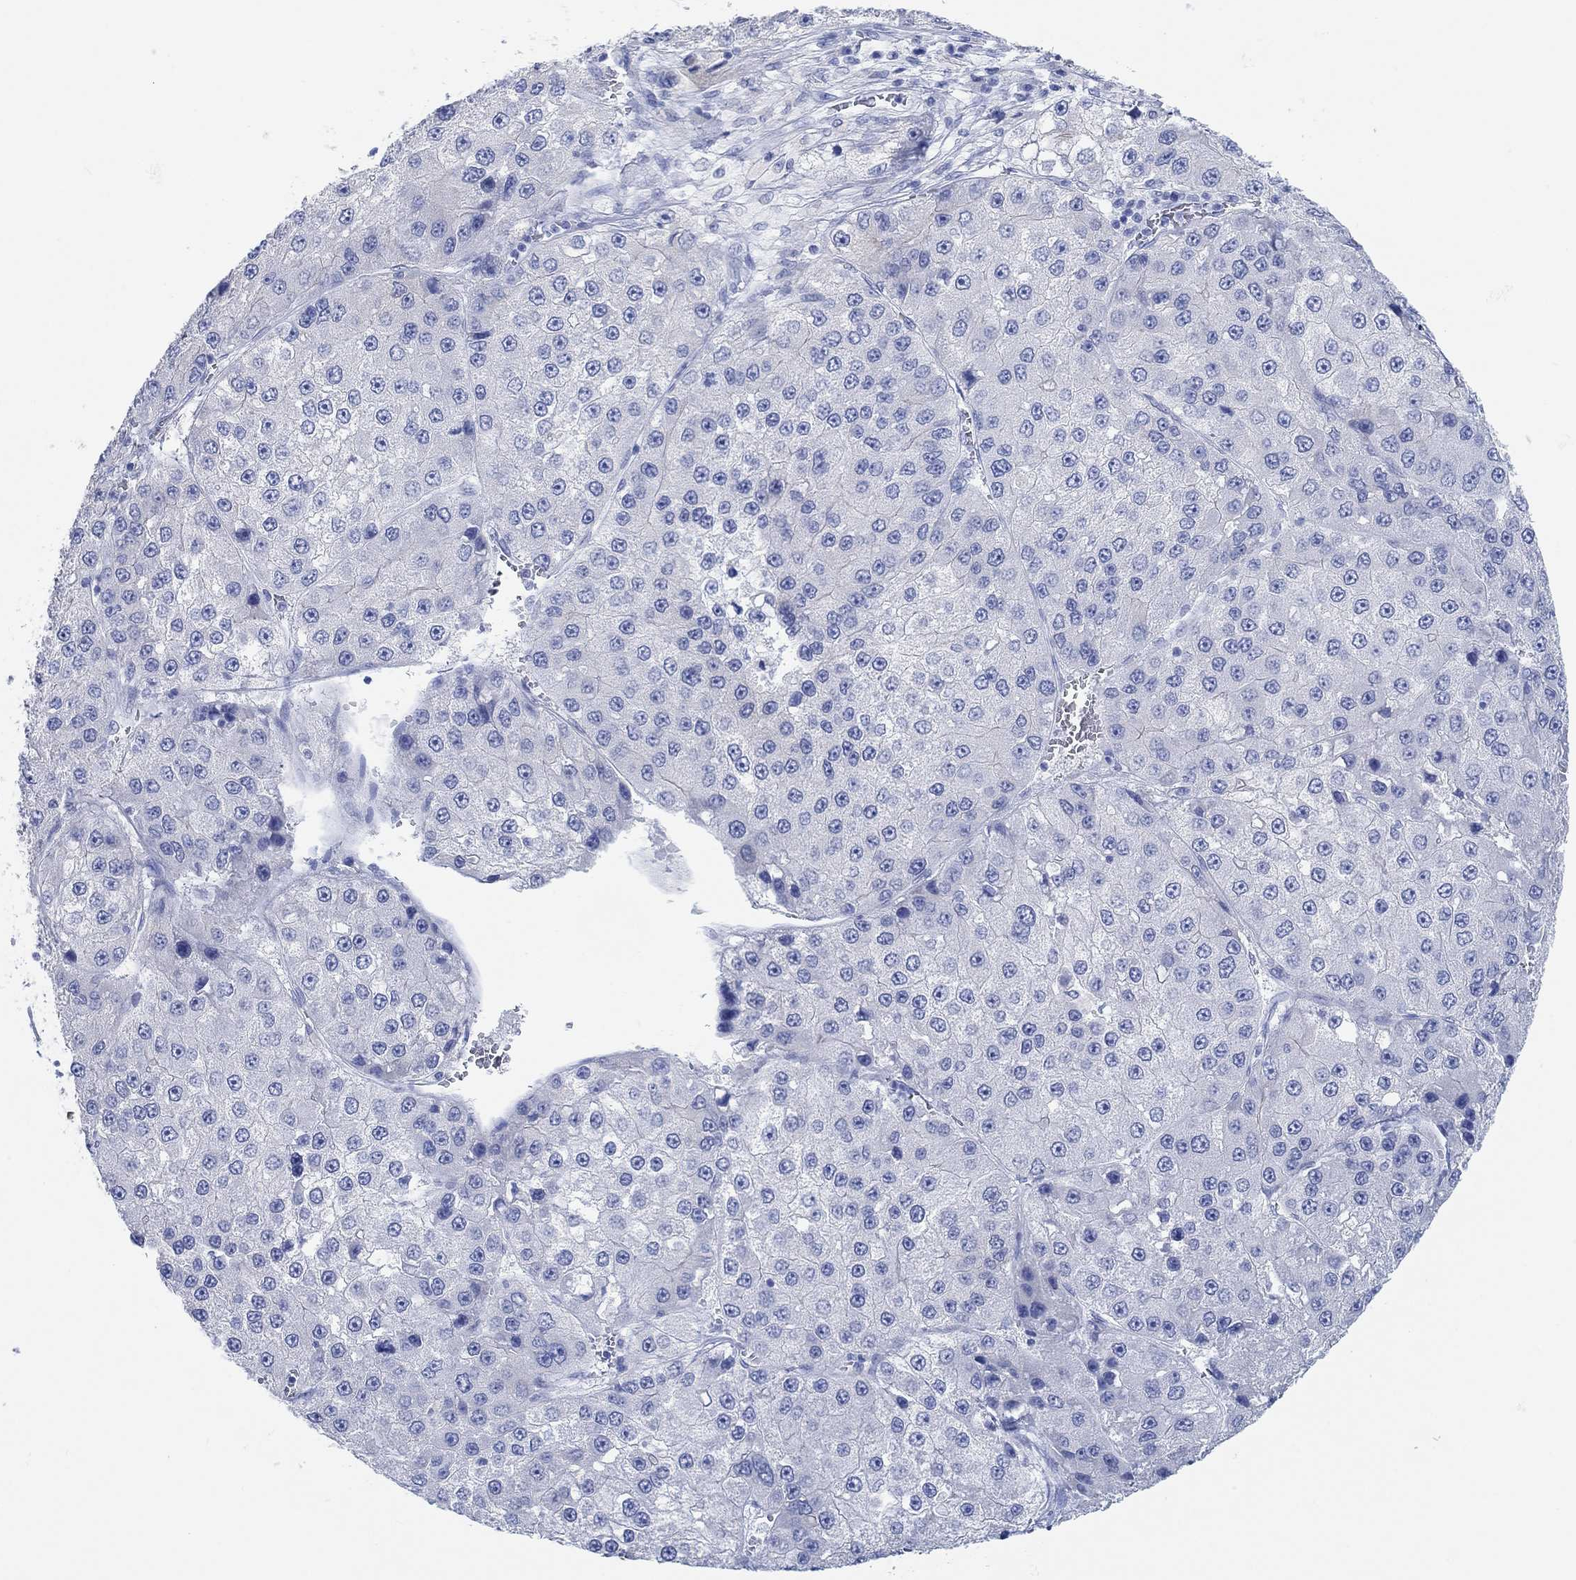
{"staining": {"intensity": "negative", "quantity": "none", "location": "none"}, "tissue": "liver cancer", "cell_type": "Tumor cells", "image_type": "cancer", "snomed": [{"axis": "morphology", "description": "Carcinoma, Hepatocellular, NOS"}, {"axis": "topography", "description": "Liver"}], "caption": "An immunohistochemistry micrograph of liver cancer is shown. There is no staining in tumor cells of liver cancer. (Brightfield microscopy of DAB (3,3'-diaminobenzidine) immunohistochemistry (IHC) at high magnification).", "gene": "AK8", "patient": {"sex": "female", "age": 73}}